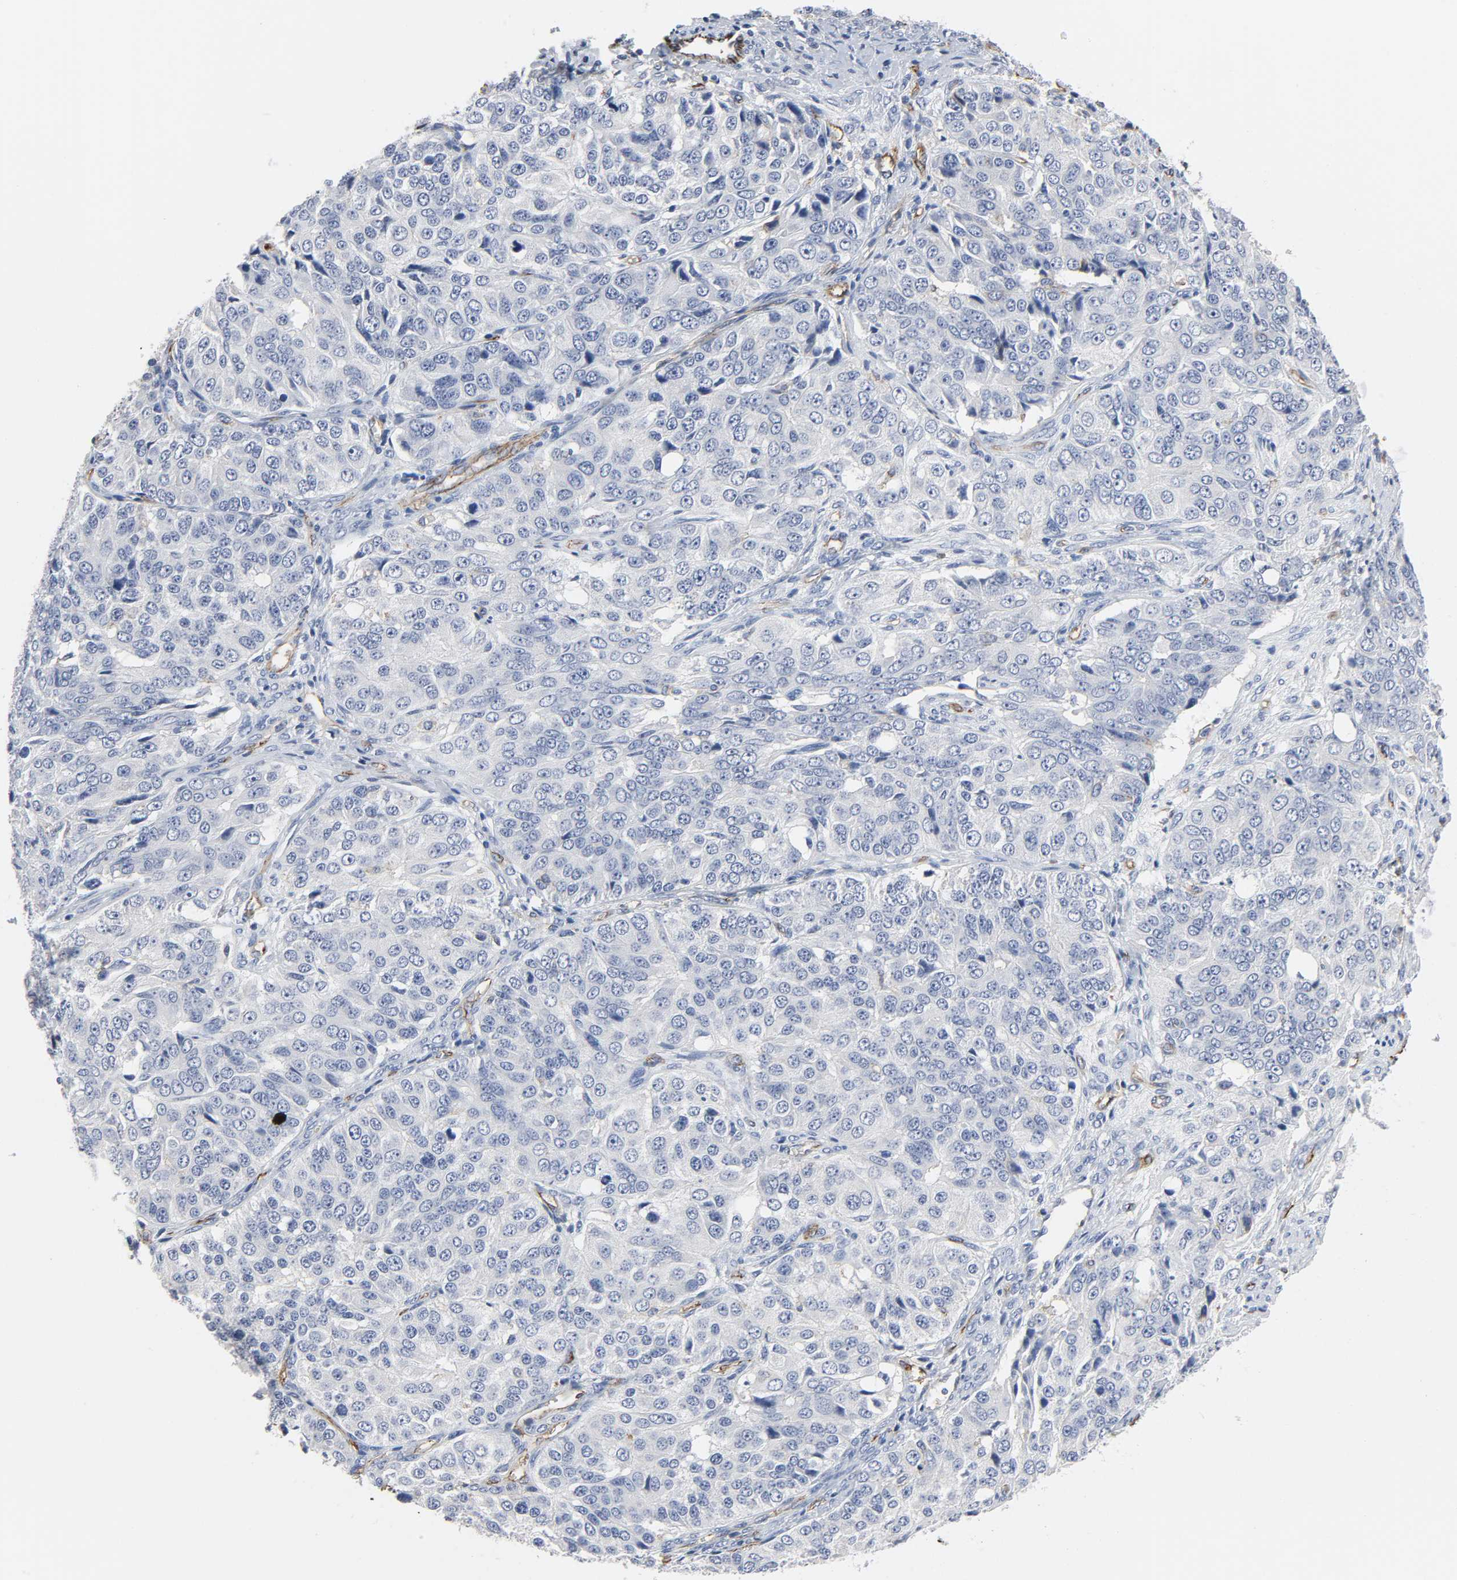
{"staining": {"intensity": "negative", "quantity": "none", "location": "none"}, "tissue": "ovarian cancer", "cell_type": "Tumor cells", "image_type": "cancer", "snomed": [{"axis": "morphology", "description": "Carcinoma, endometroid"}, {"axis": "topography", "description": "Ovary"}], "caption": "Ovarian cancer (endometroid carcinoma) was stained to show a protein in brown. There is no significant positivity in tumor cells.", "gene": "PECAM1", "patient": {"sex": "female", "age": 51}}